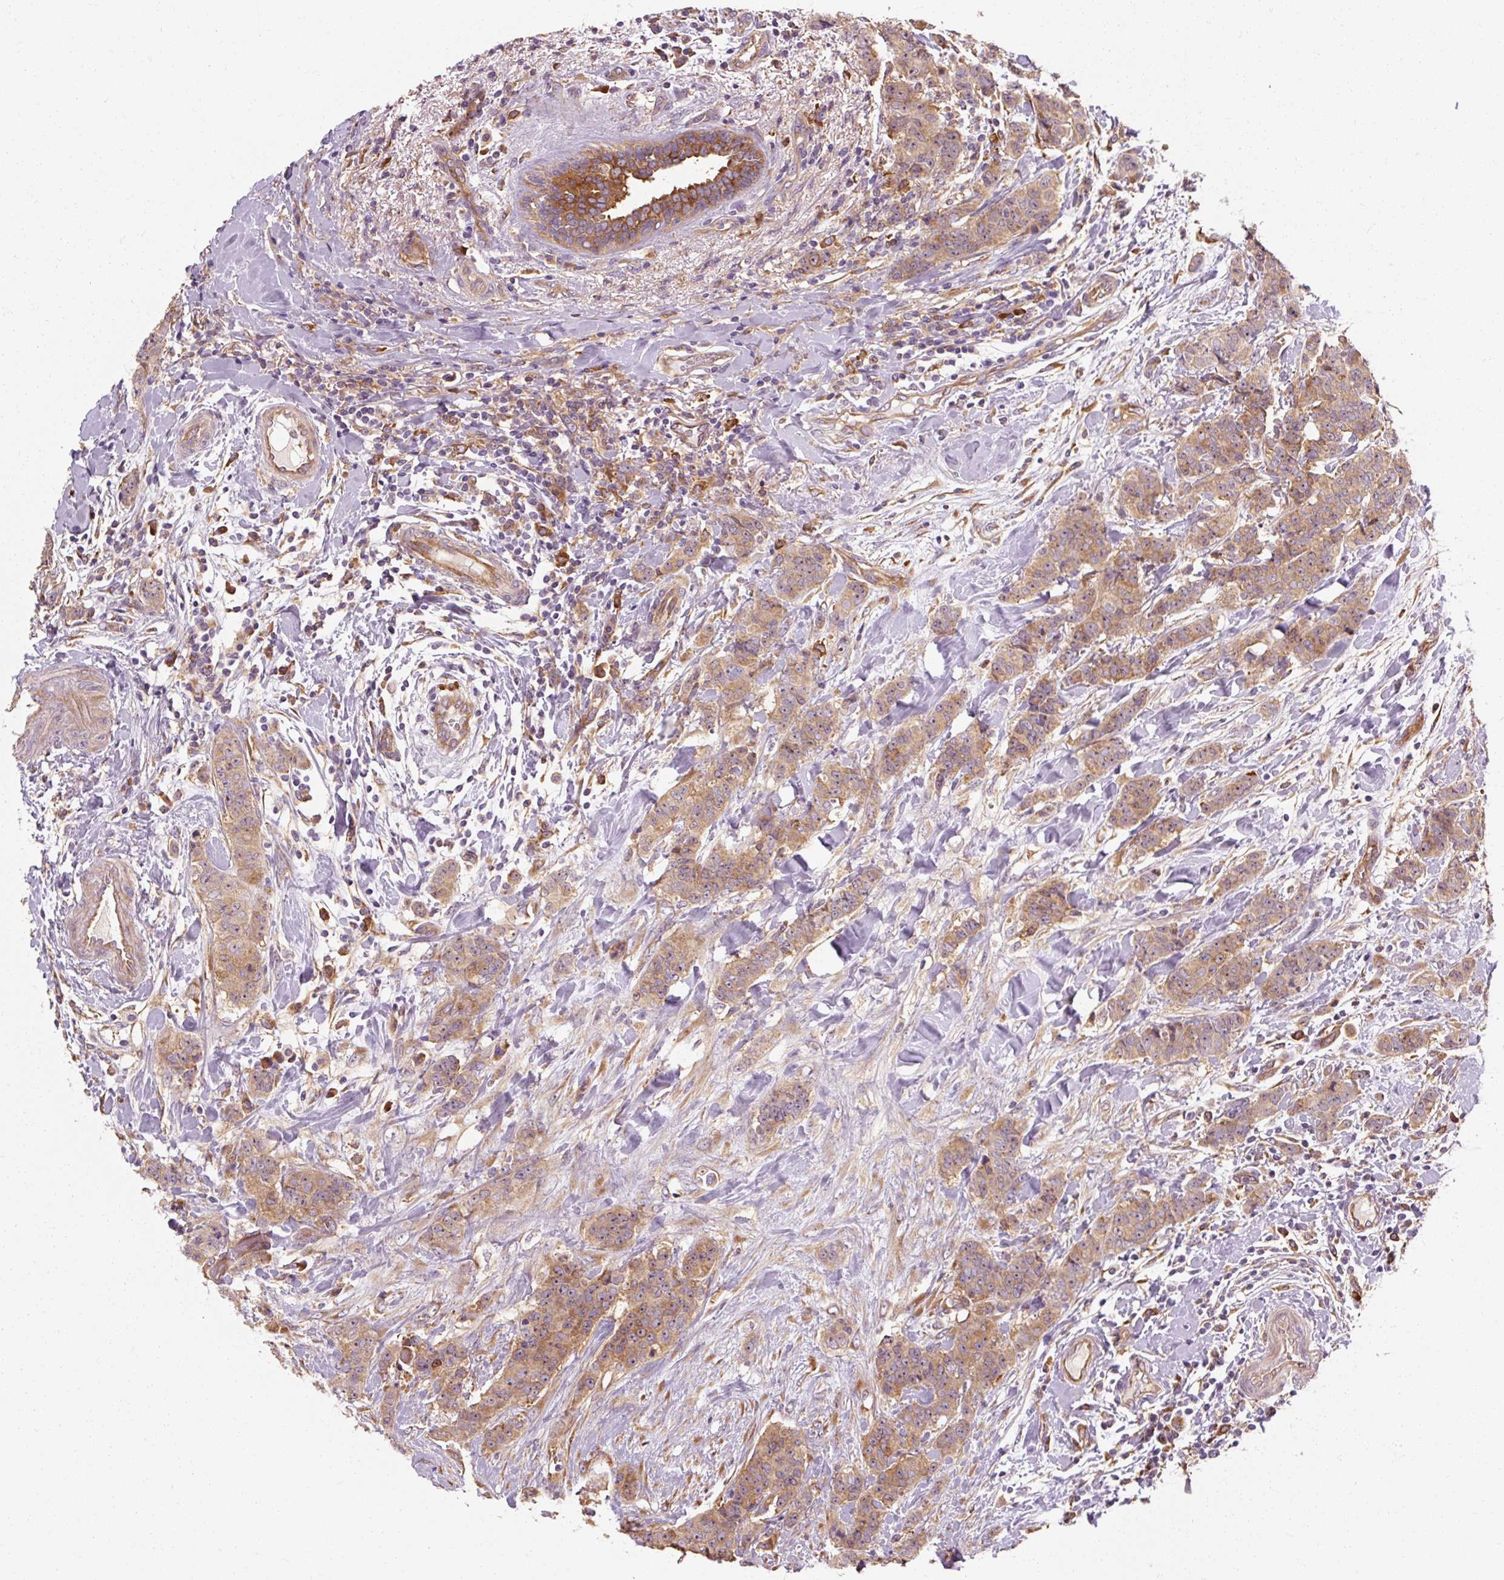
{"staining": {"intensity": "moderate", "quantity": ">75%", "location": "cytoplasmic/membranous"}, "tissue": "breast cancer", "cell_type": "Tumor cells", "image_type": "cancer", "snomed": [{"axis": "morphology", "description": "Duct carcinoma"}, {"axis": "topography", "description": "Breast"}], "caption": "A high-resolution photomicrograph shows immunohistochemistry staining of breast cancer, which reveals moderate cytoplasmic/membranous staining in about >75% of tumor cells. The staining was performed using DAB (3,3'-diaminobenzidine) to visualize the protein expression in brown, while the nuclei were stained in blue with hematoxylin (Magnification: 20x).", "gene": "TBC1D4", "patient": {"sex": "female", "age": 40}}